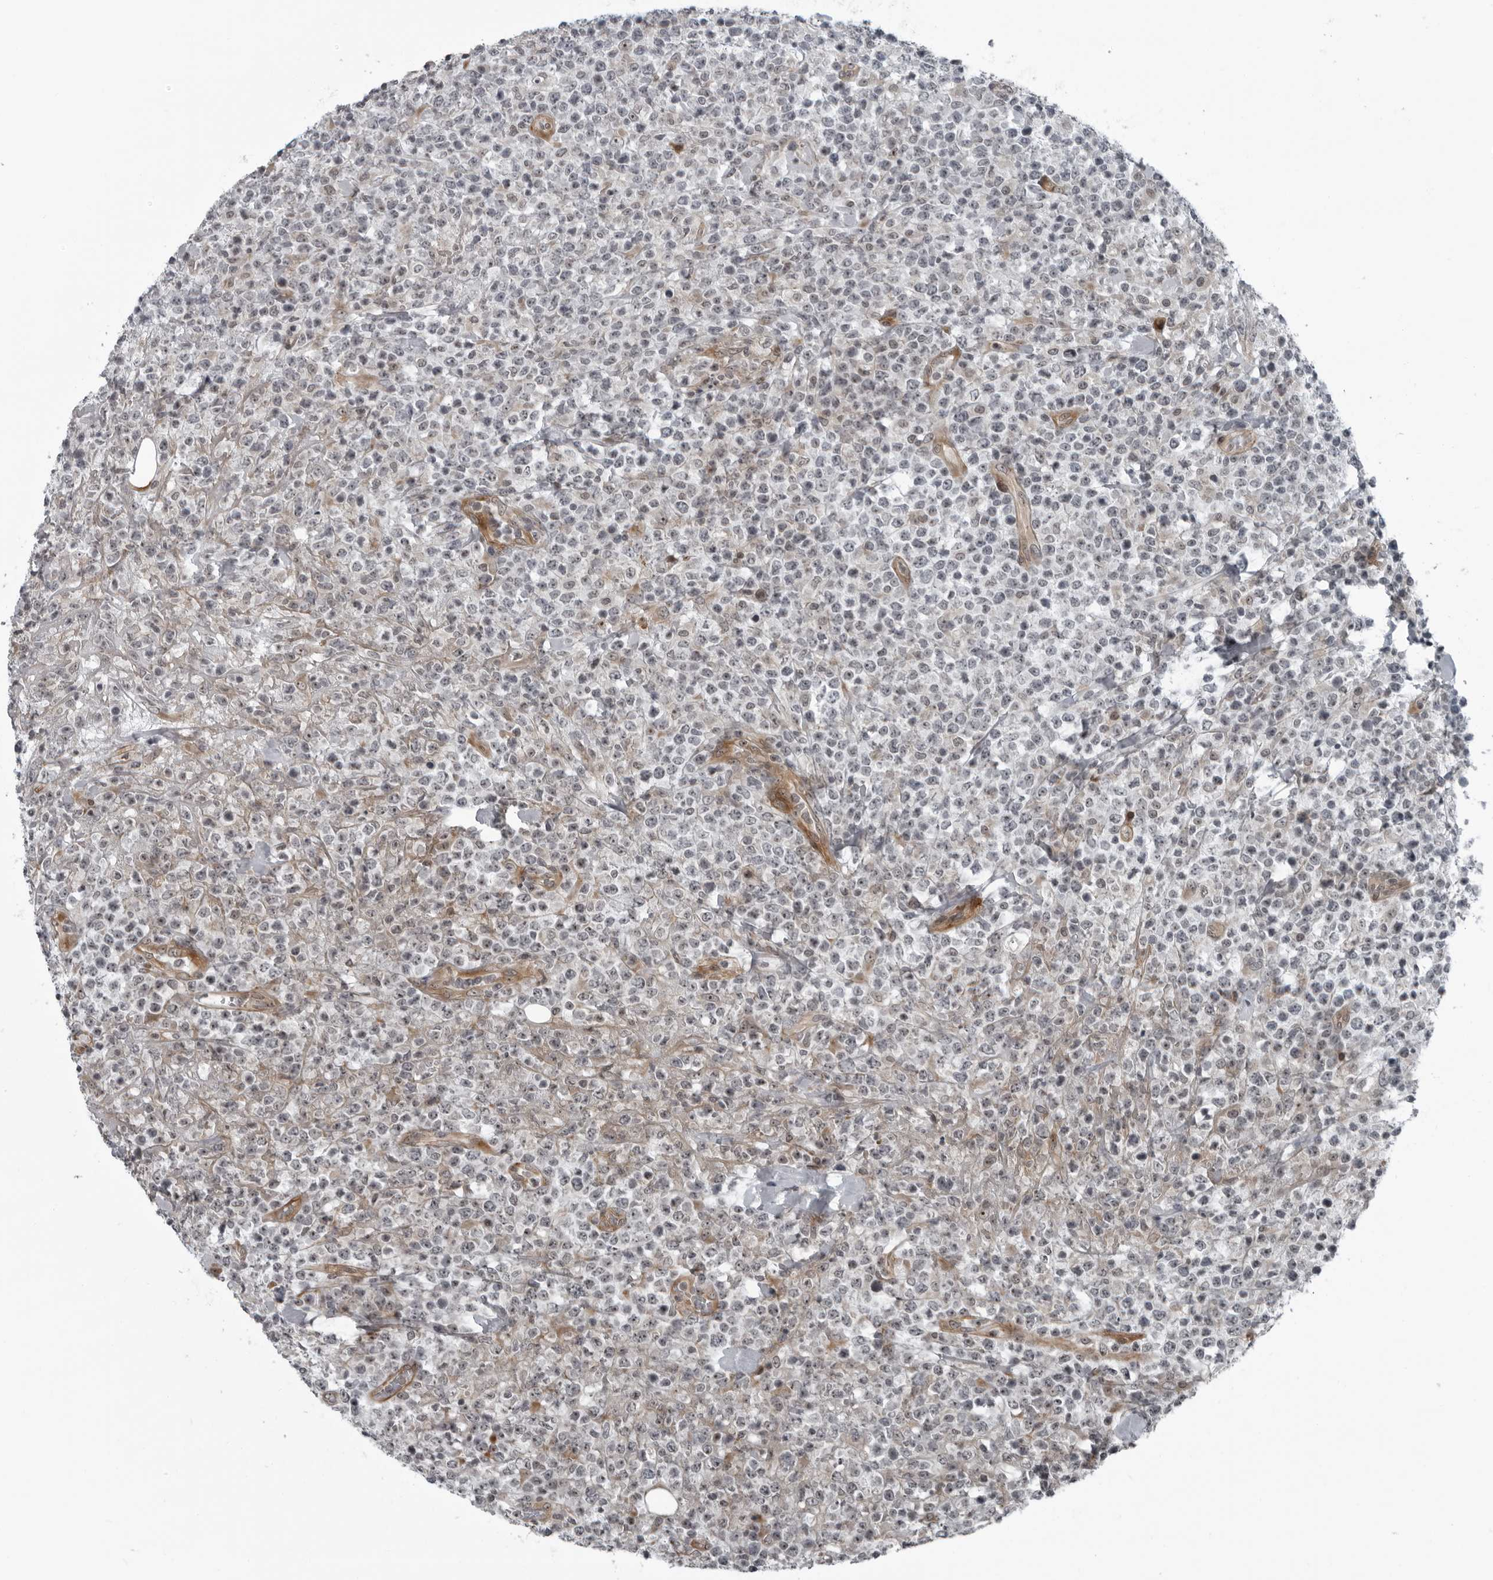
{"staining": {"intensity": "weak", "quantity": "25%-75%", "location": "nuclear"}, "tissue": "lymphoma", "cell_type": "Tumor cells", "image_type": "cancer", "snomed": [{"axis": "morphology", "description": "Malignant lymphoma, non-Hodgkin's type, High grade"}, {"axis": "topography", "description": "Colon"}], "caption": "An image of human lymphoma stained for a protein displays weak nuclear brown staining in tumor cells.", "gene": "FAM102B", "patient": {"sex": "female", "age": 53}}